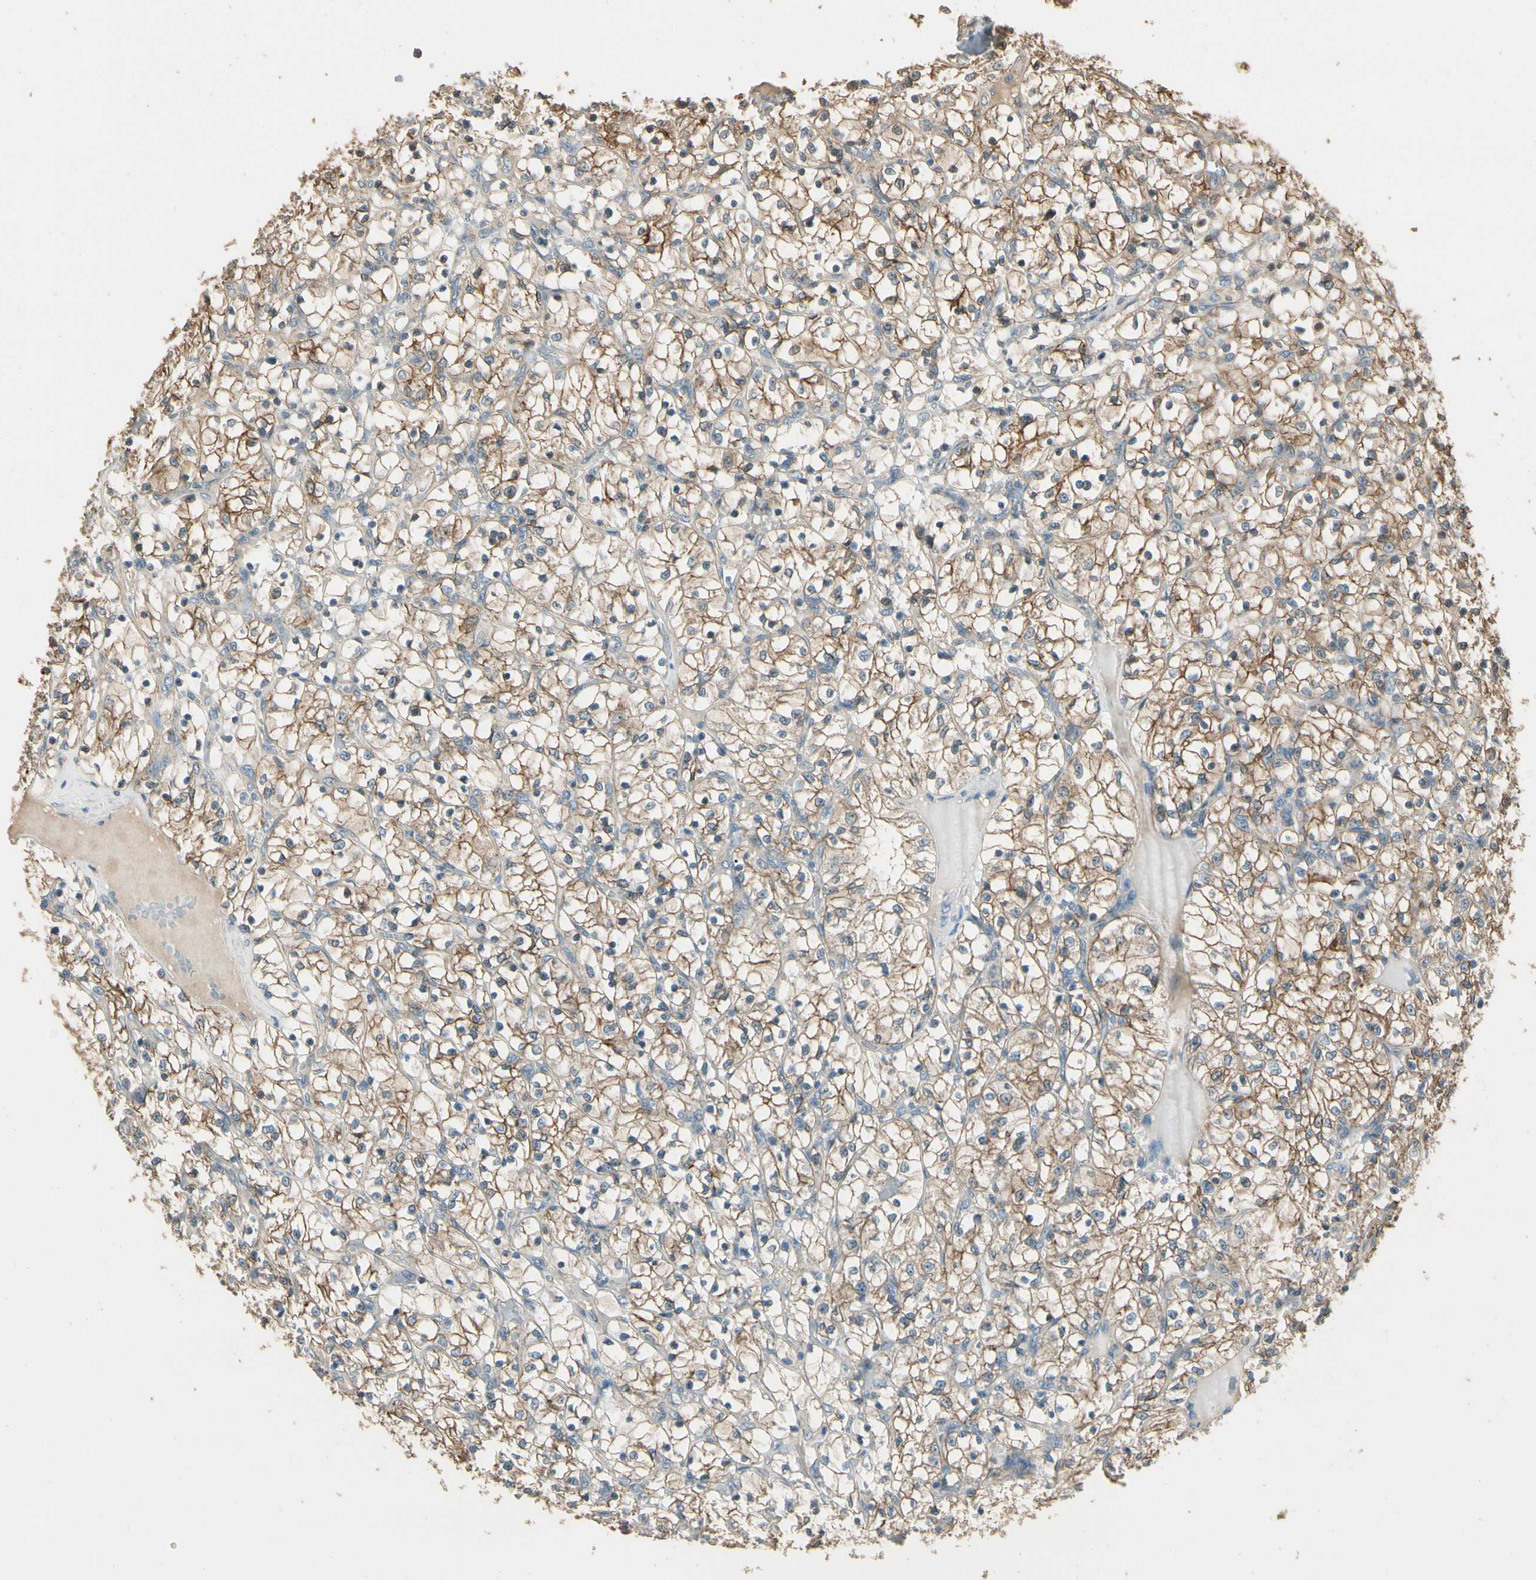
{"staining": {"intensity": "moderate", "quantity": ">75%", "location": "cytoplasmic/membranous"}, "tissue": "renal cancer", "cell_type": "Tumor cells", "image_type": "cancer", "snomed": [{"axis": "morphology", "description": "Adenocarcinoma, NOS"}, {"axis": "topography", "description": "Kidney"}], "caption": "This histopathology image shows immunohistochemistry staining of renal cancer, with medium moderate cytoplasmic/membranous expression in approximately >75% of tumor cells.", "gene": "CDH6", "patient": {"sex": "female", "age": 69}}